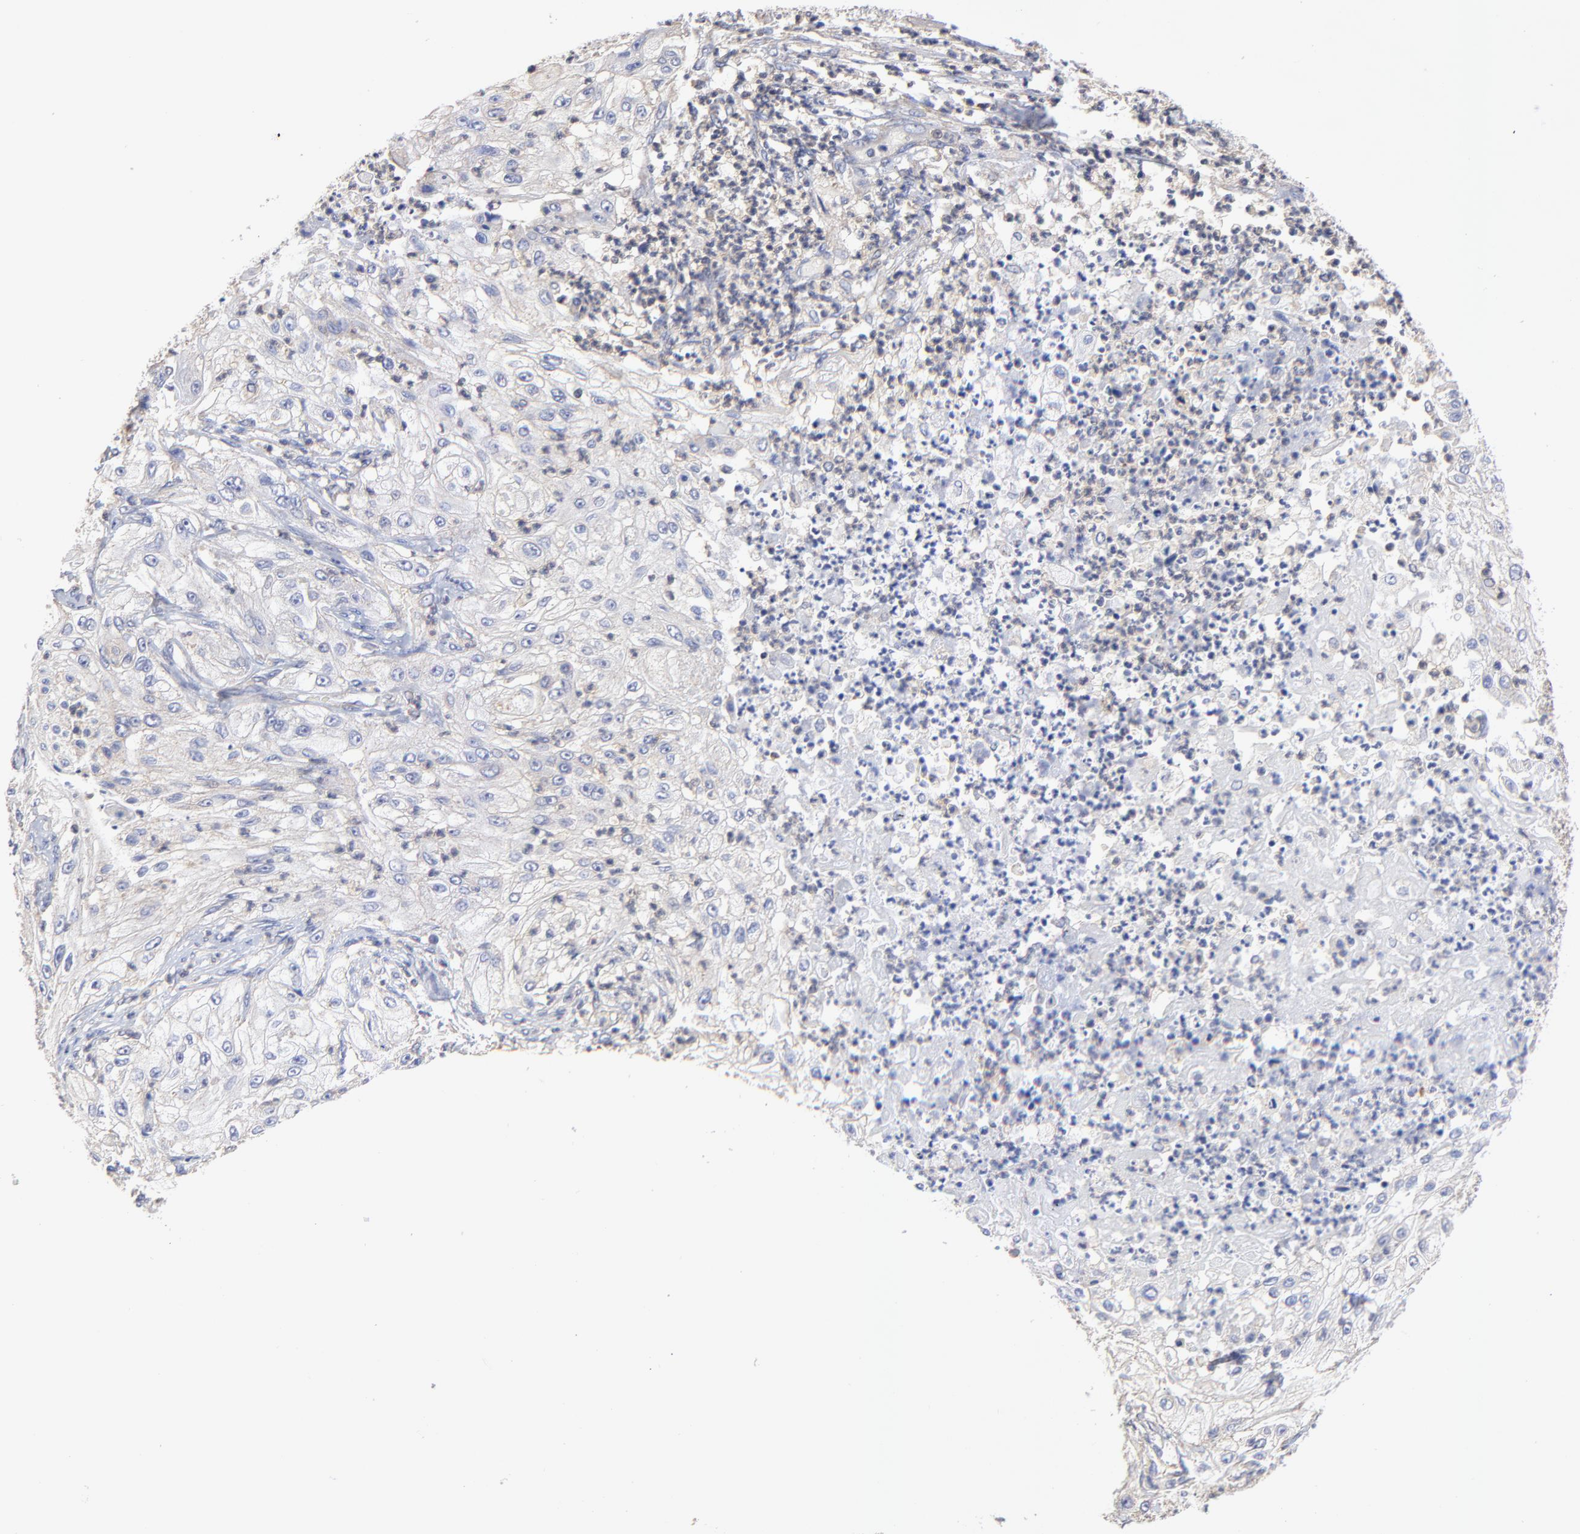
{"staining": {"intensity": "negative", "quantity": "none", "location": "none"}, "tissue": "lung cancer", "cell_type": "Tumor cells", "image_type": "cancer", "snomed": [{"axis": "morphology", "description": "Inflammation, NOS"}, {"axis": "morphology", "description": "Squamous cell carcinoma, NOS"}, {"axis": "topography", "description": "Lymph node"}, {"axis": "topography", "description": "Soft tissue"}, {"axis": "topography", "description": "Lung"}], "caption": "An immunohistochemistry (IHC) micrograph of lung cancer (squamous cell carcinoma) is shown. There is no staining in tumor cells of lung cancer (squamous cell carcinoma).", "gene": "PCMT1", "patient": {"sex": "male", "age": 66}}